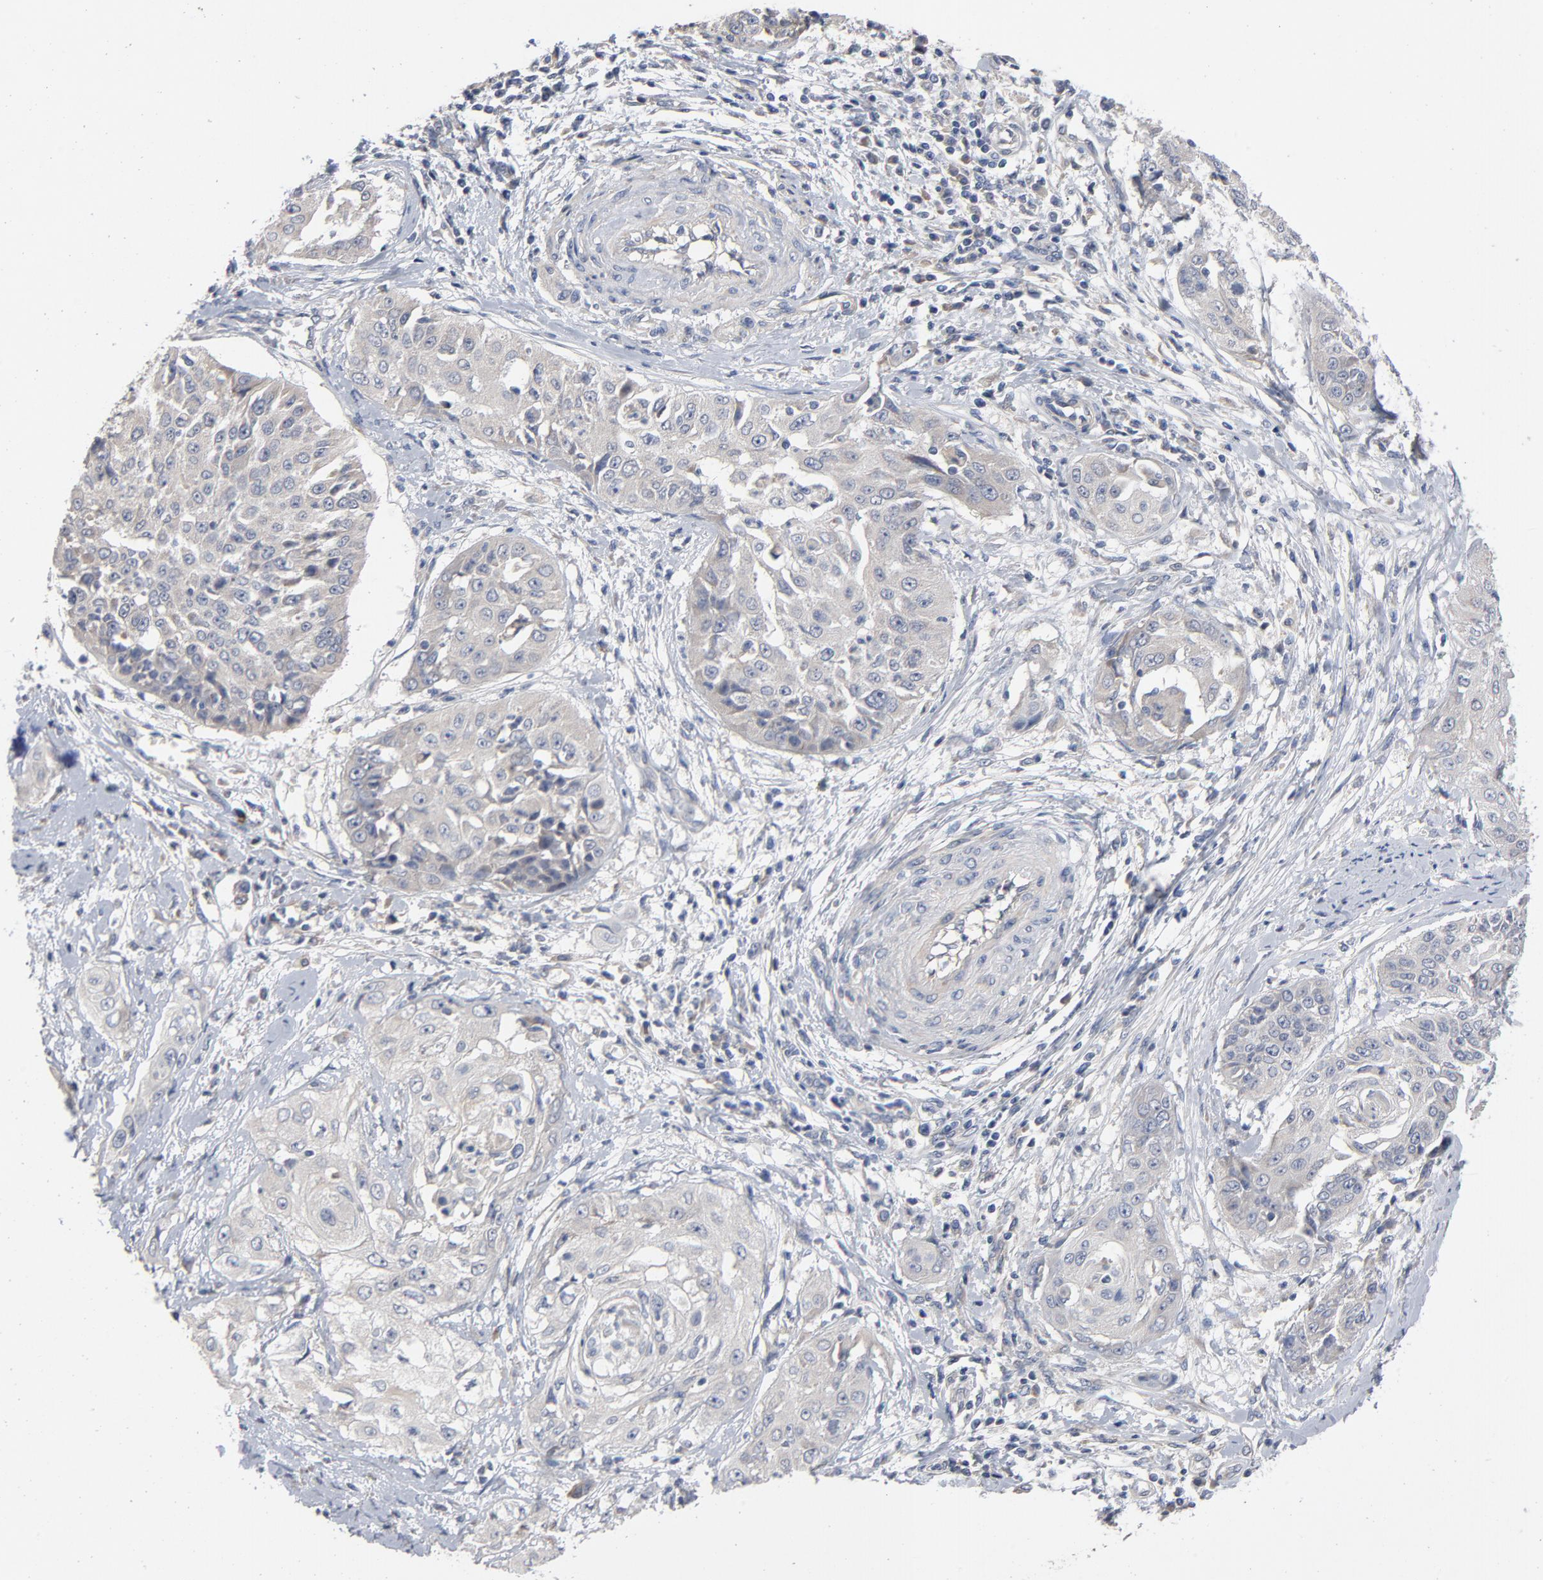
{"staining": {"intensity": "weak", "quantity": "<25%", "location": "cytoplasmic/membranous"}, "tissue": "cervical cancer", "cell_type": "Tumor cells", "image_type": "cancer", "snomed": [{"axis": "morphology", "description": "Squamous cell carcinoma, NOS"}, {"axis": "topography", "description": "Cervix"}], "caption": "The IHC image has no significant staining in tumor cells of cervical squamous cell carcinoma tissue.", "gene": "CCDC134", "patient": {"sex": "female", "age": 64}}